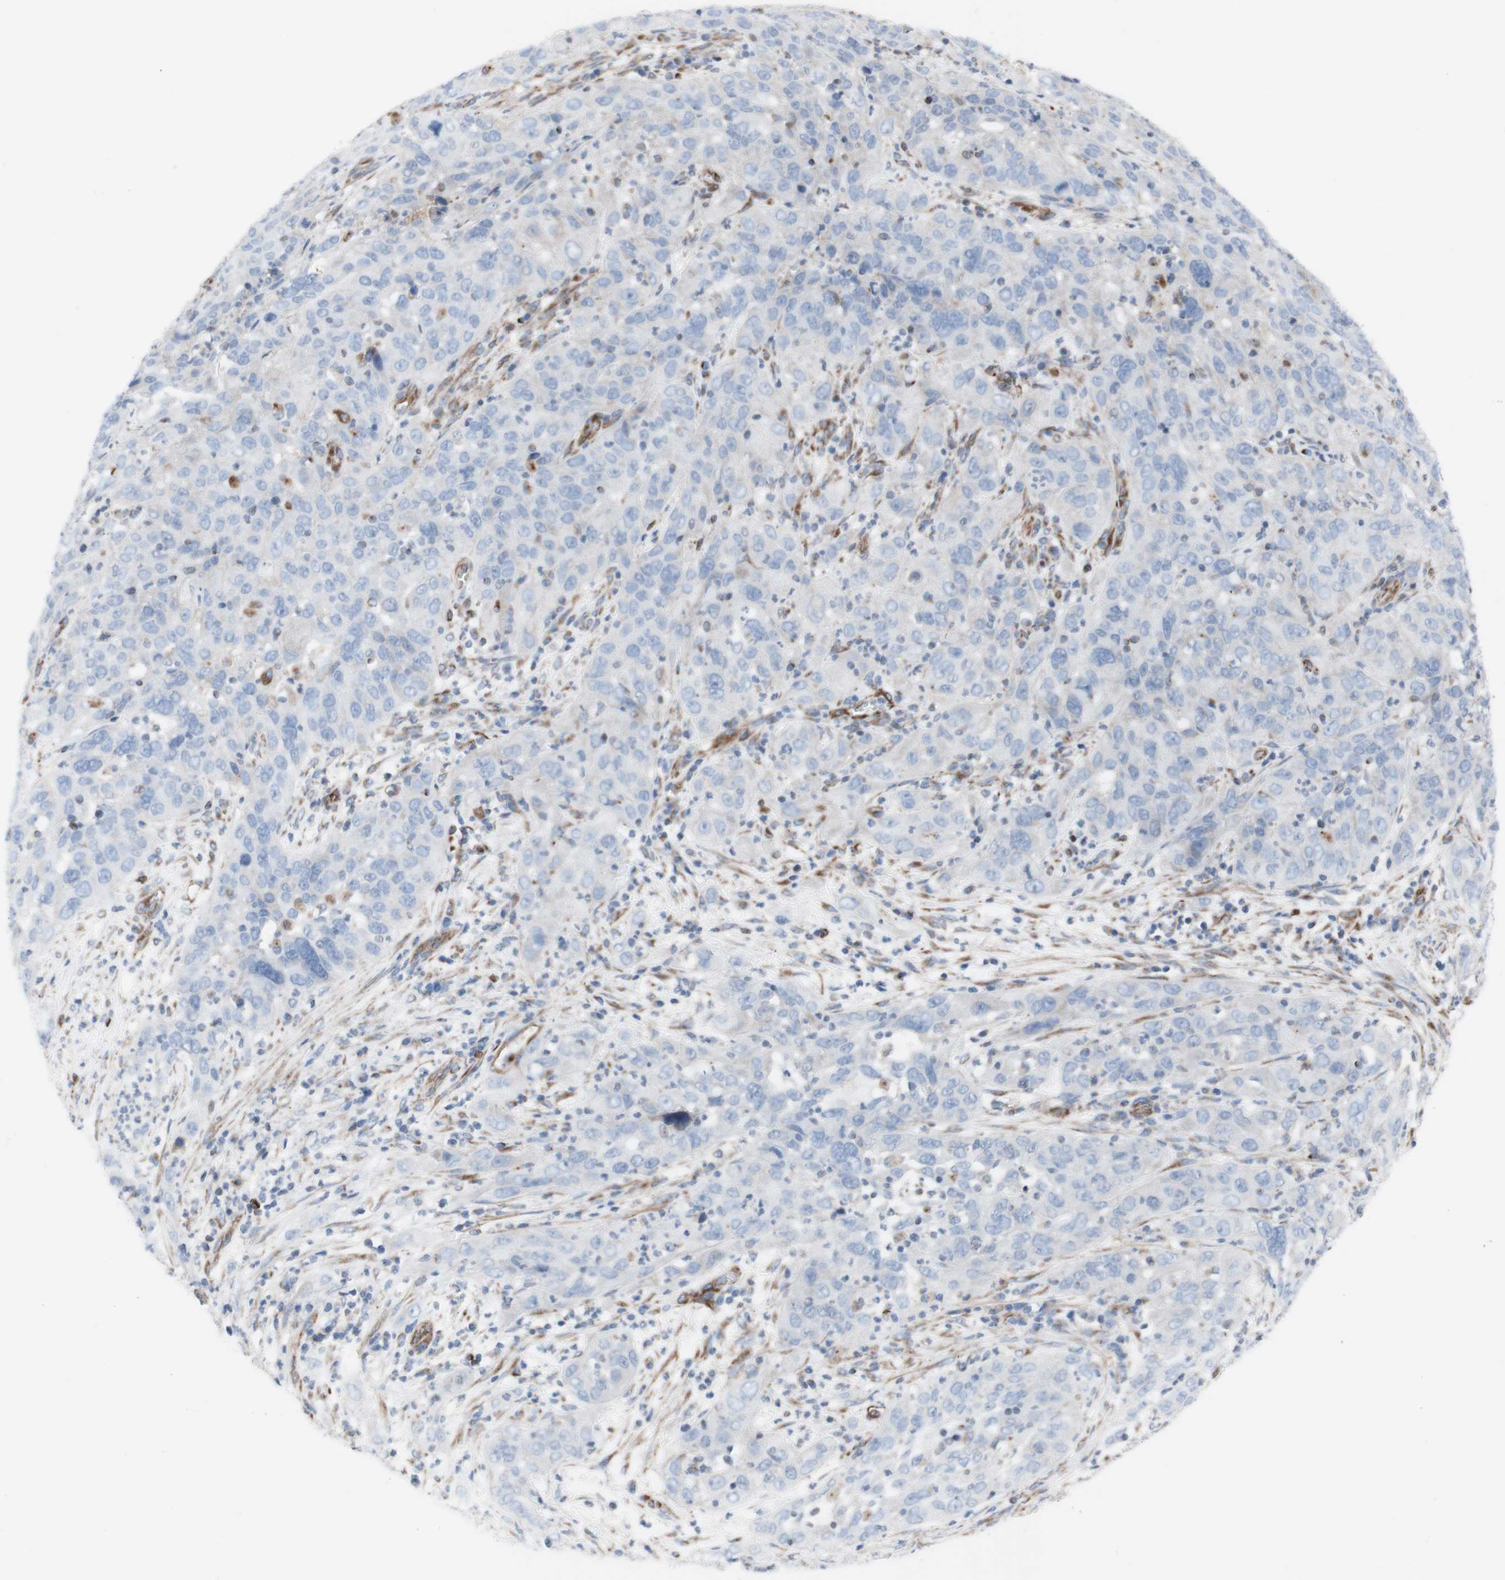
{"staining": {"intensity": "negative", "quantity": "none", "location": "none"}, "tissue": "cervical cancer", "cell_type": "Tumor cells", "image_type": "cancer", "snomed": [{"axis": "morphology", "description": "Squamous cell carcinoma, NOS"}, {"axis": "topography", "description": "Cervix"}], "caption": "Tumor cells are negative for protein expression in human cervical squamous cell carcinoma.", "gene": "AGPAT5", "patient": {"sex": "female", "age": 32}}